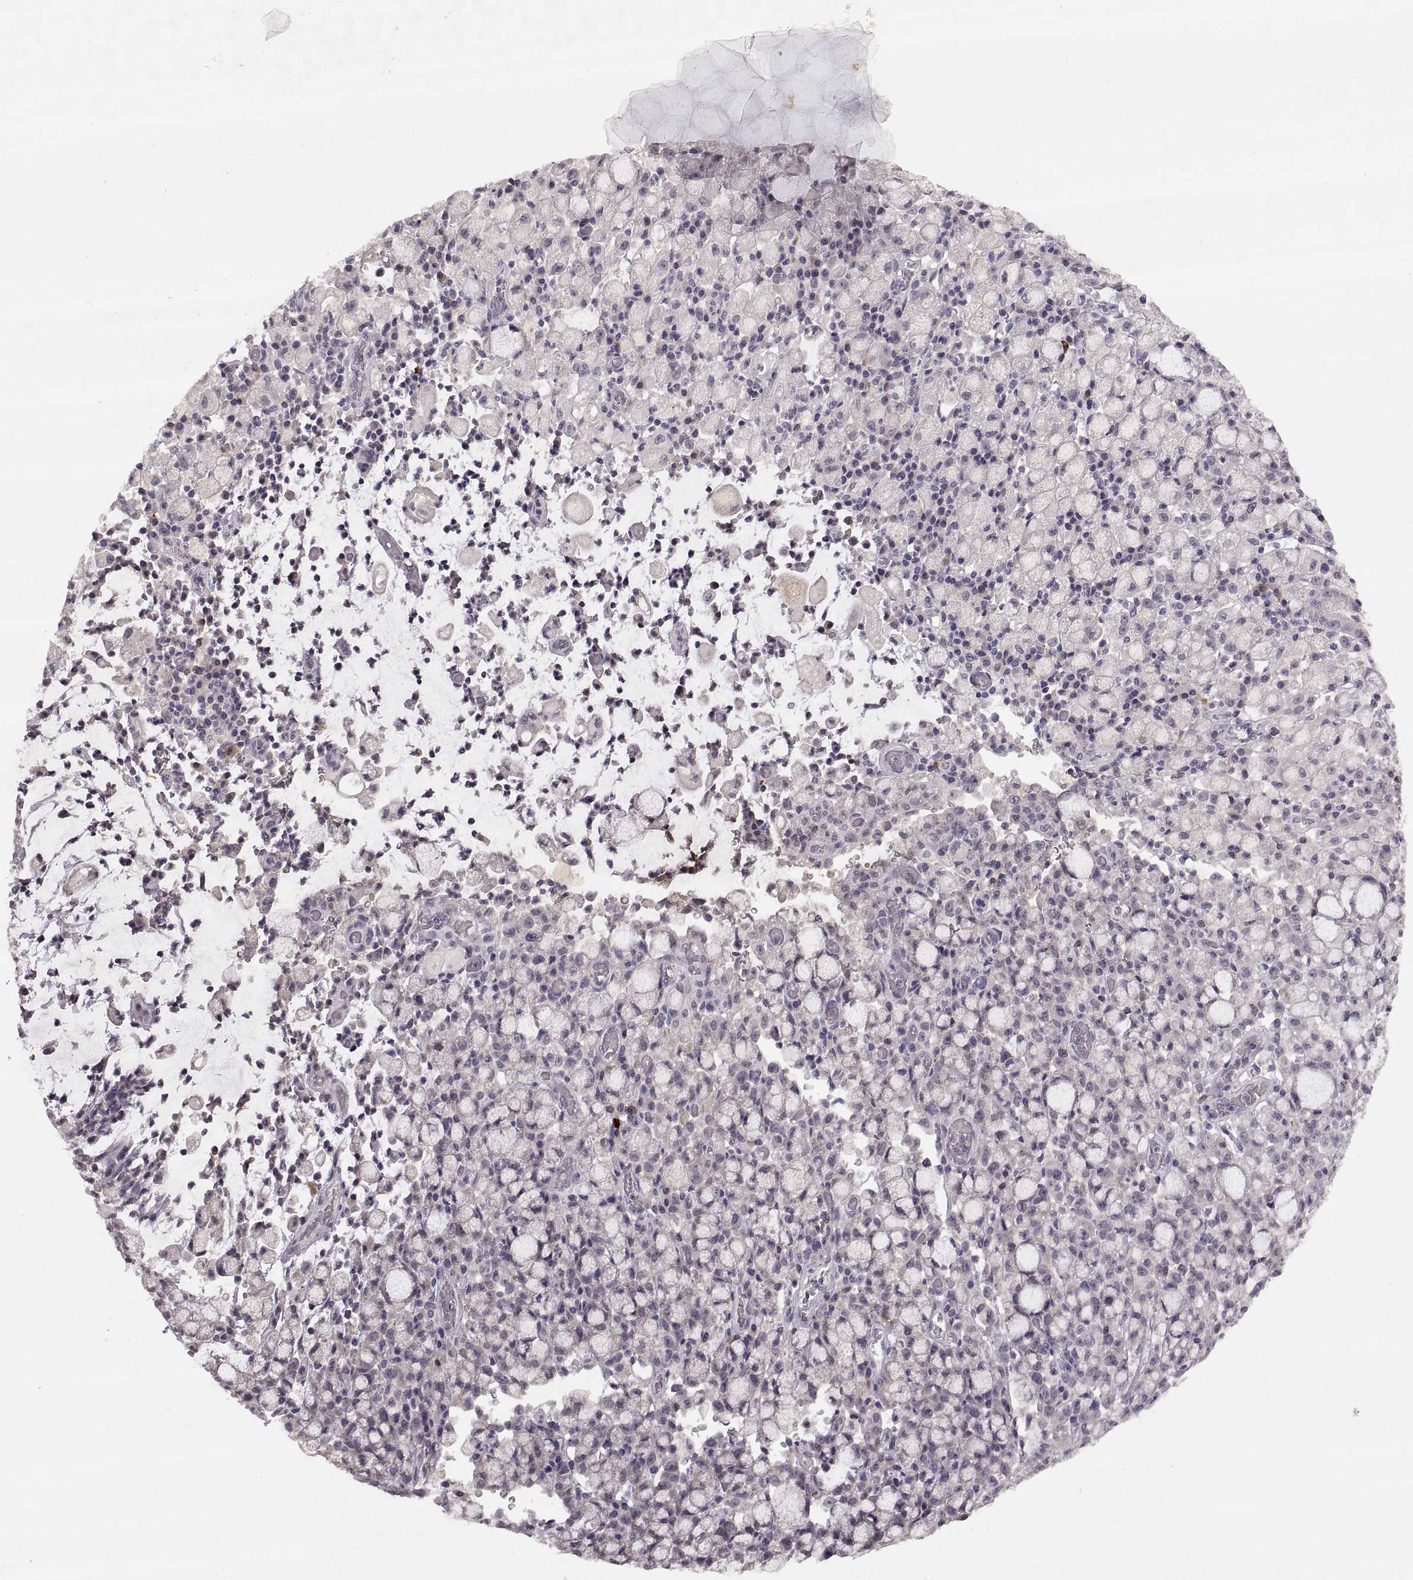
{"staining": {"intensity": "negative", "quantity": "none", "location": "none"}, "tissue": "stomach cancer", "cell_type": "Tumor cells", "image_type": "cancer", "snomed": [{"axis": "morphology", "description": "Adenocarcinoma, NOS"}, {"axis": "topography", "description": "Stomach"}], "caption": "High power microscopy photomicrograph of an immunohistochemistry histopathology image of adenocarcinoma (stomach), revealing no significant staining in tumor cells.", "gene": "CDH2", "patient": {"sex": "male", "age": 58}}